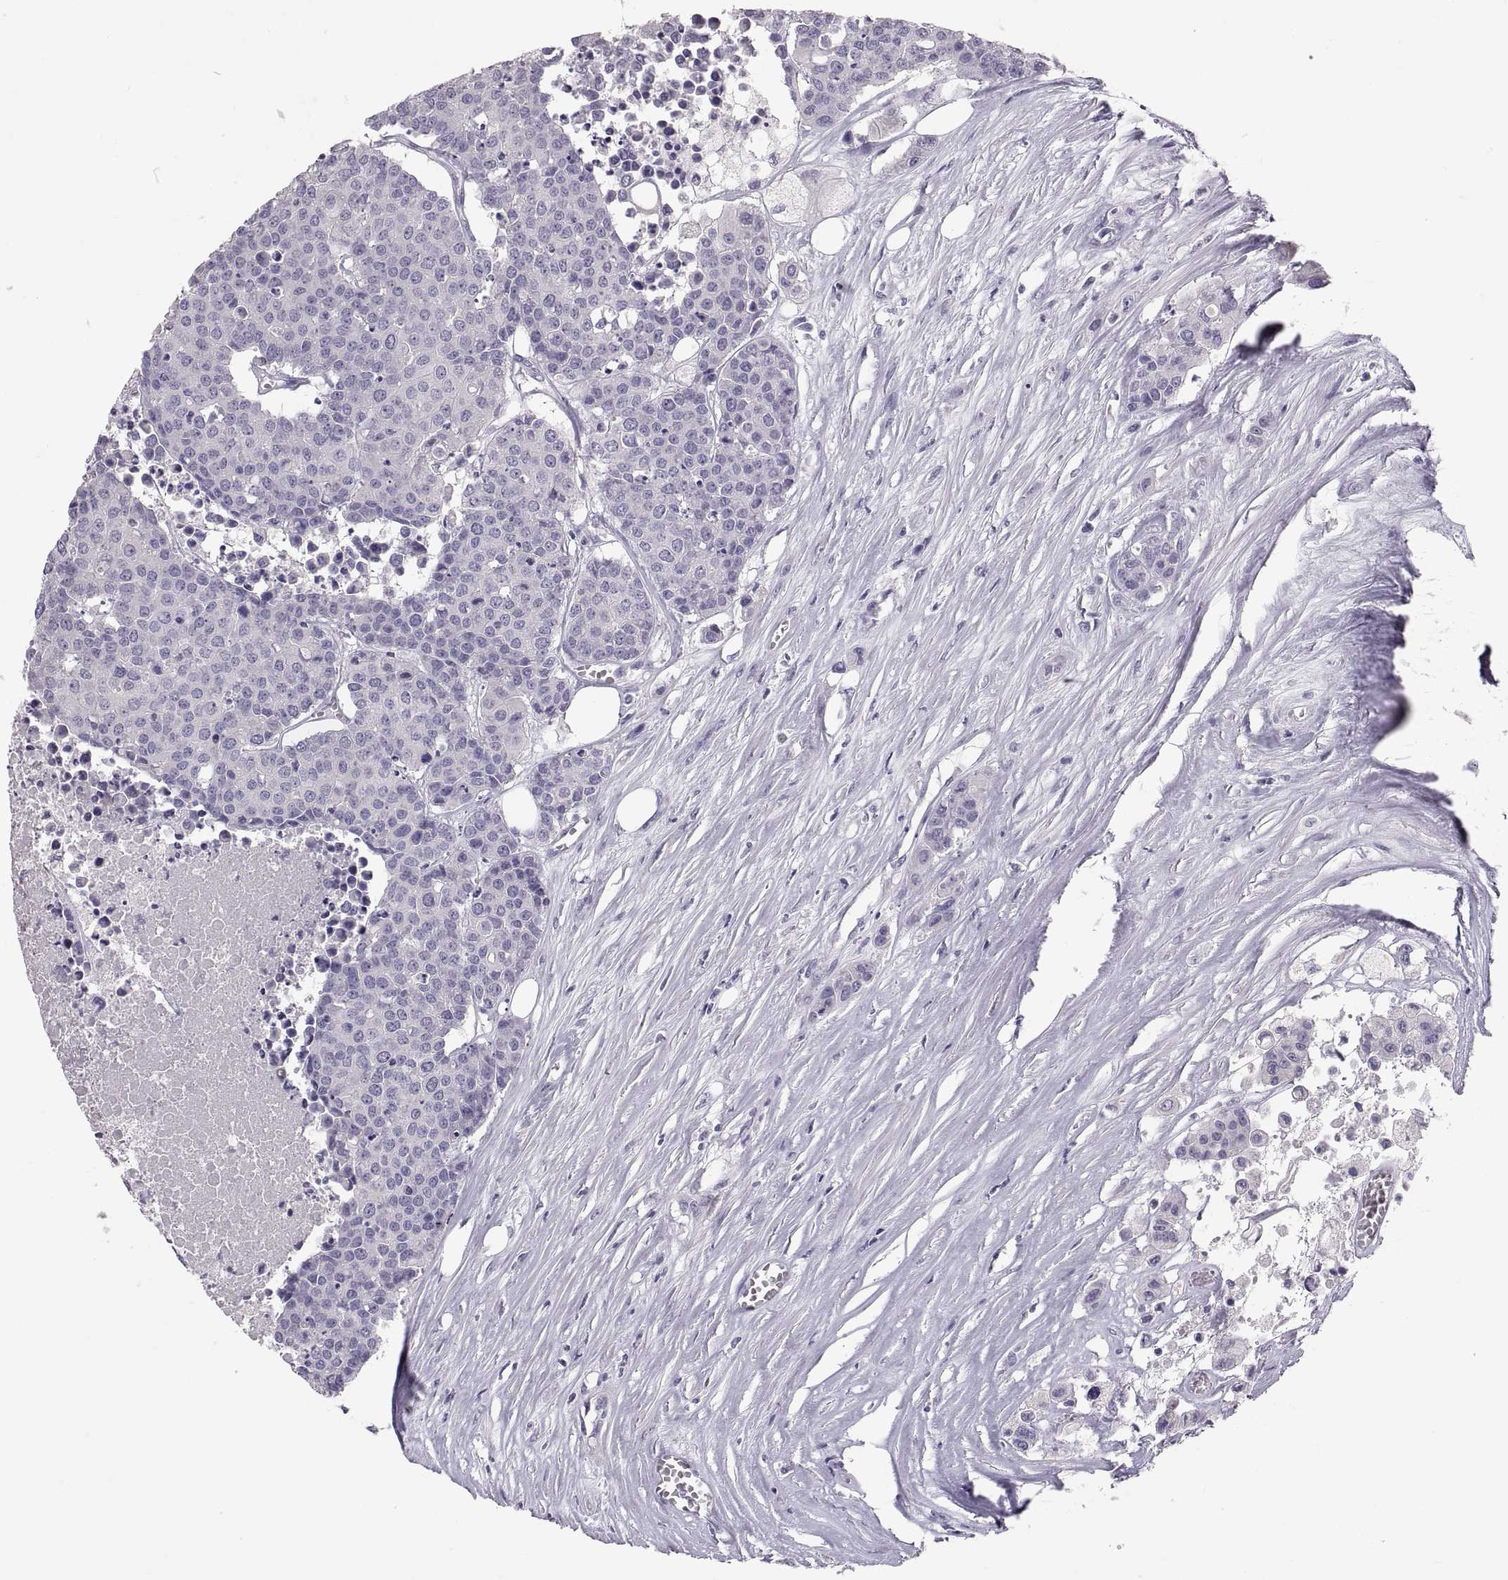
{"staining": {"intensity": "negative", "quantity": "none", "location": "none"}, "tissue": "carcinoid", "cell_type": "Tumor cells", "image_type": "cancer", "snomed": [{"axis": "morphology", "description": "Carcinoid, malignant, NOS"}, {"axis": "topography", "description": "Colon"}], "caption": "Carcinoid was stained to show a protein in brown. There is no significant expression in tumor cells. (DAB immunohistochemistry, high magnification).", "gene": "PTN", "patient": {"sex": "male", "age": 81}}